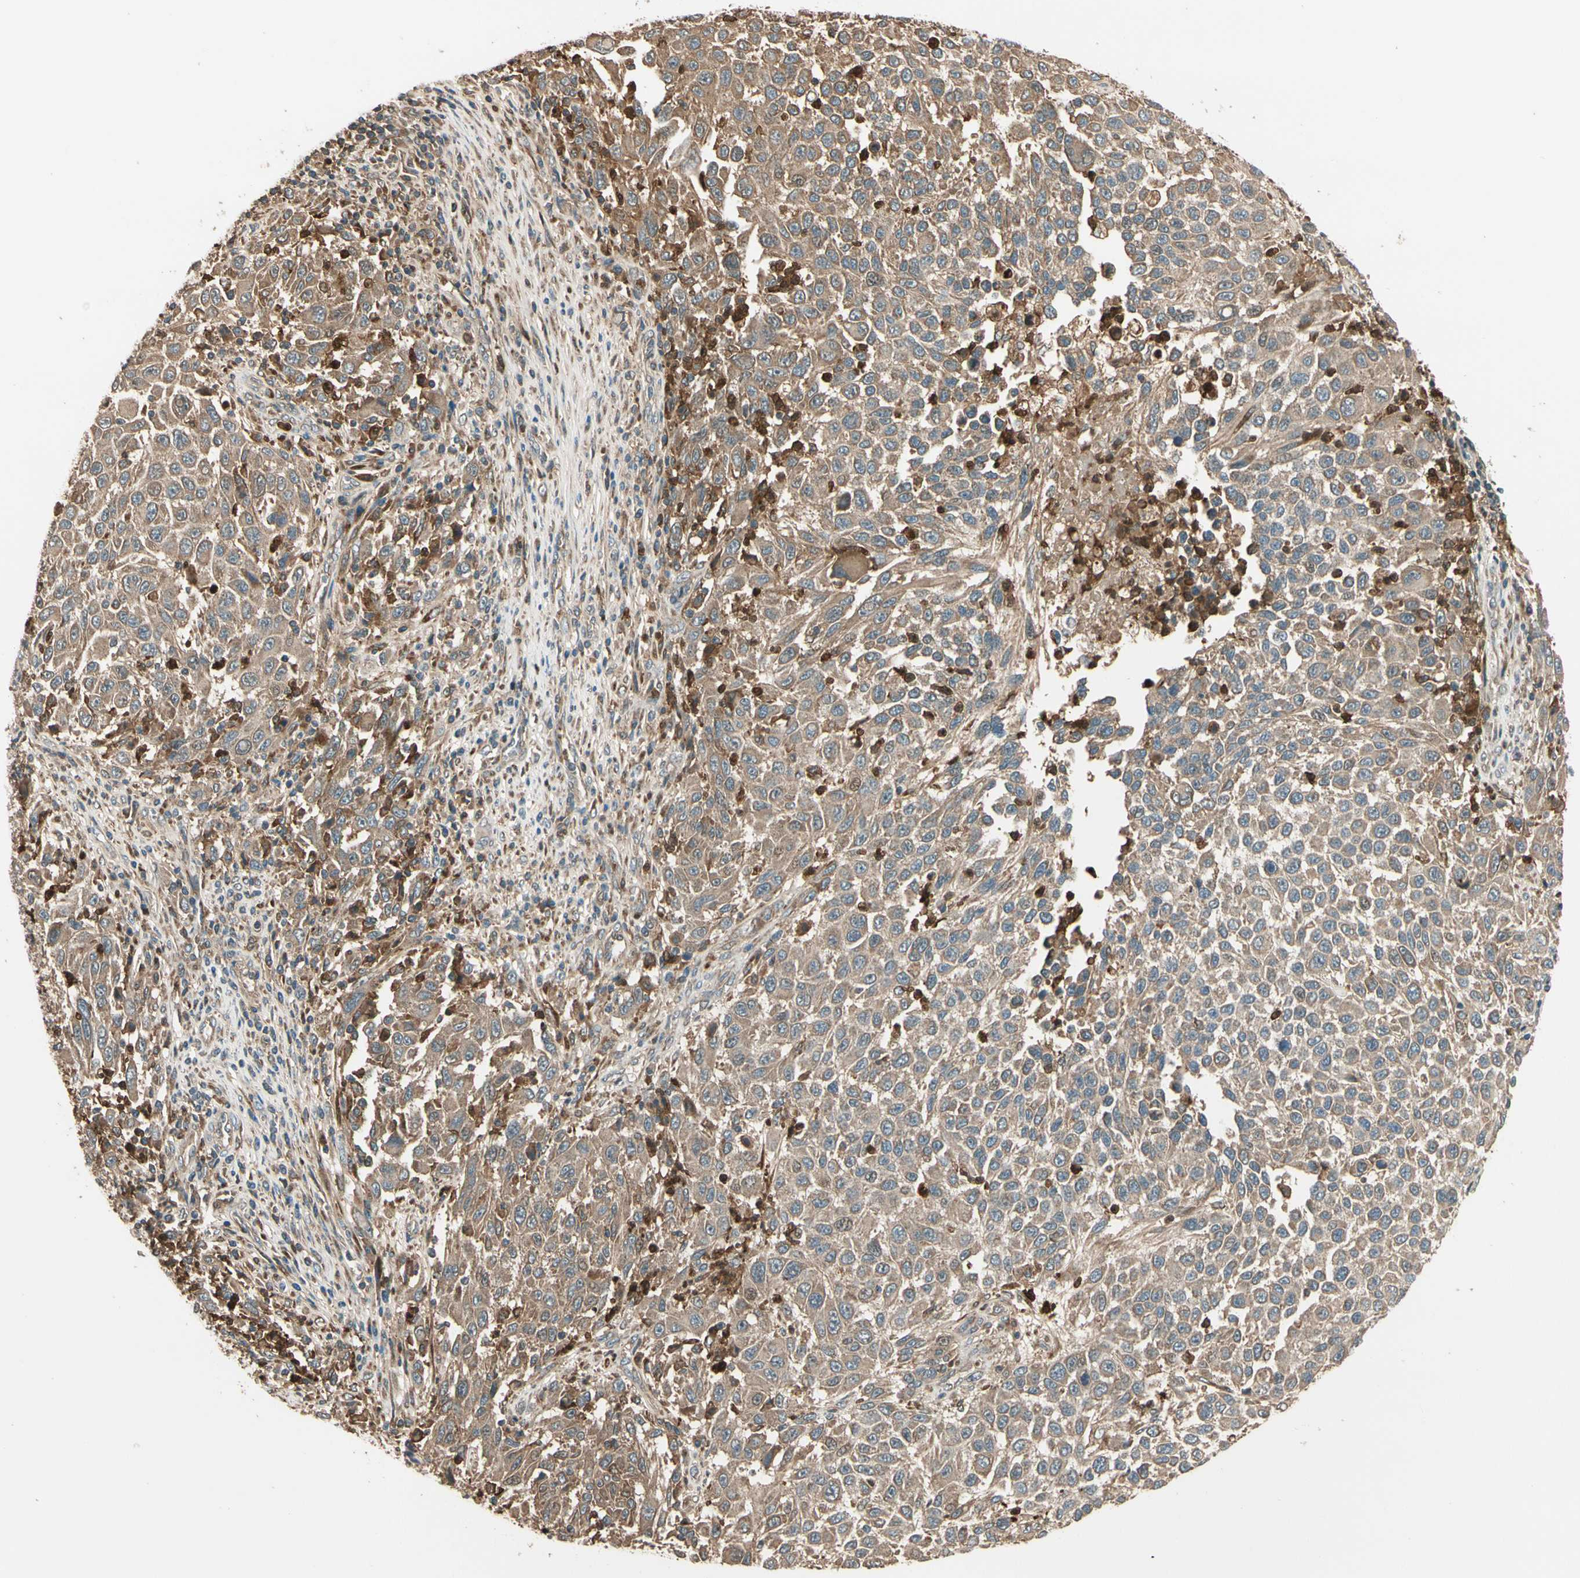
{"staining": {"intensity": "weak", "quantity": ">75%", "location": "cytoplasmic/membranous"}, "tissue": "melanoma", "cell_type": "Tumor cells", "image_type": "cancer", "snomed": [{"axis": "morphology", "description": "Malignant melanoma, Metastatic site"}, {"axis": "topography", "description": "Lymph node"}], "caption": "DAB immunohistochemical staining of human malignant melanoma (metastatic site) shows weak cytoplasmic/membranous protein expression in approximately >75% of tumor cells. The staining was performed using DAB to visualize the protein expression in brown, while the nuclei were stained in blue with hematoxylin (Magnification: 20x).", "gene": "STX11", "patient": {"sex": "male", "age": 61}}